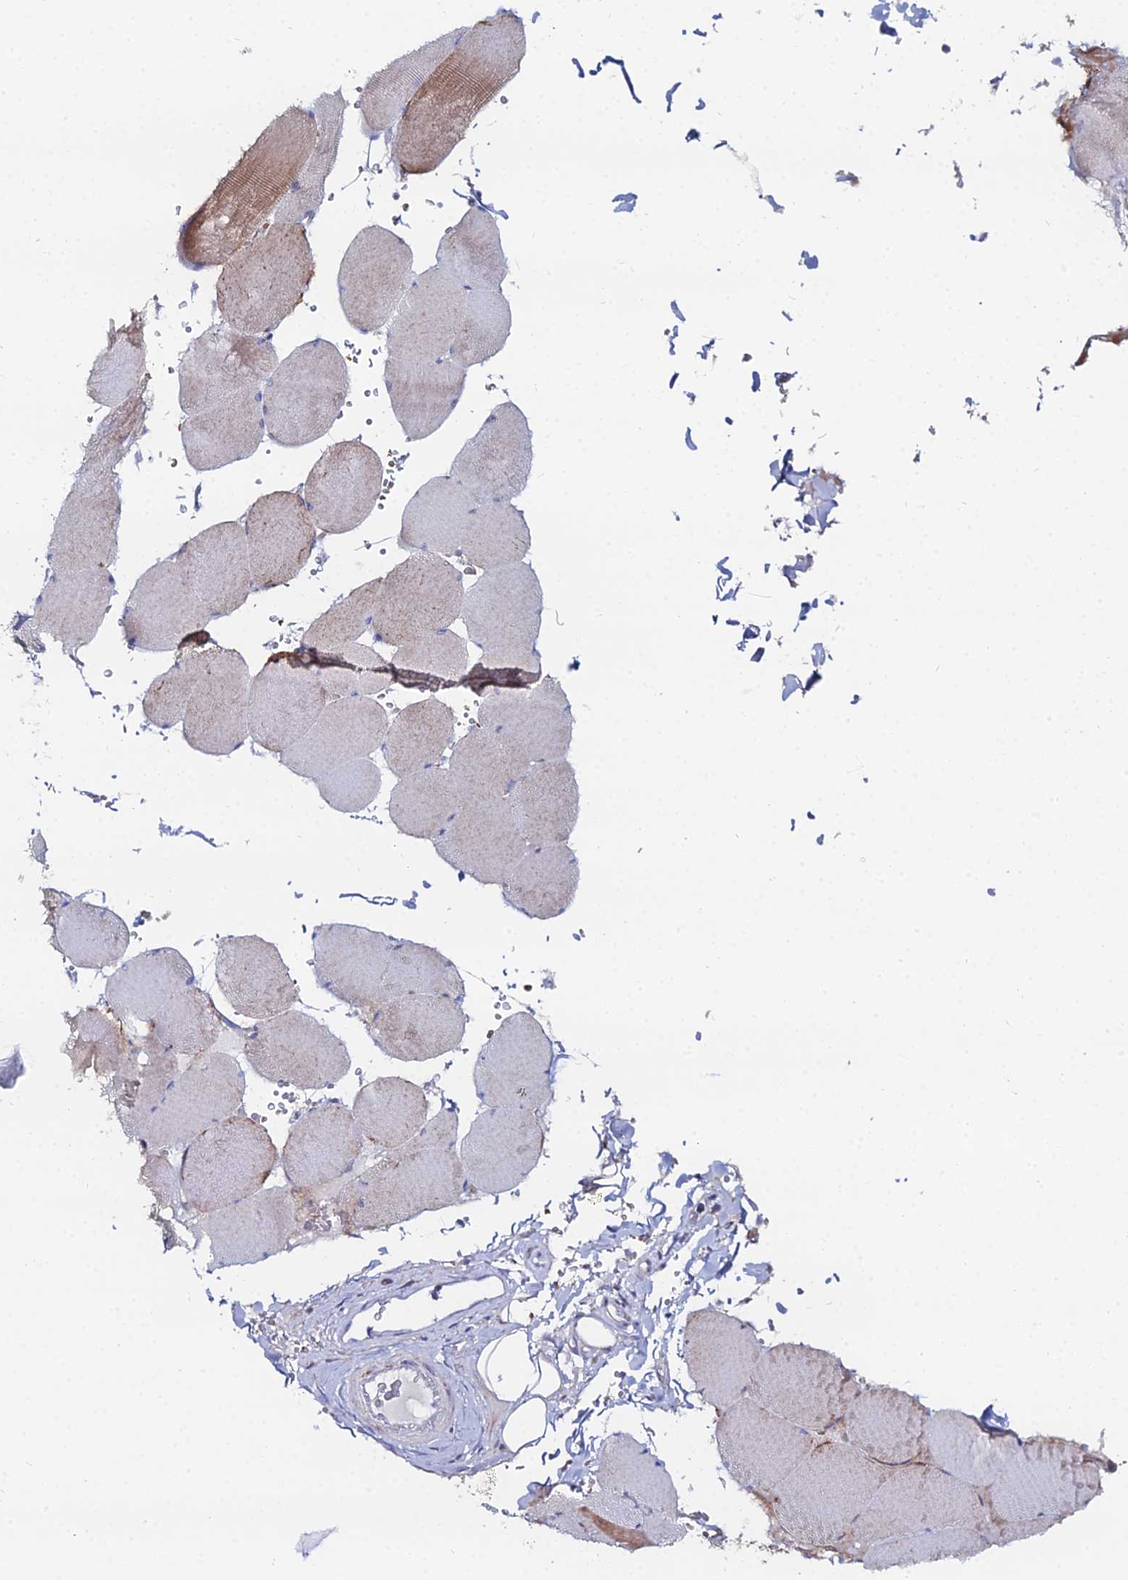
{"staining": {"intensity": "moderate", "quantity": "25%-75%", "location": "cytoplasmic/membranous"}, "tissue": "skeletal muscle", "cell_type": "Myocytes", "image_type": "normal", "snomed": [{"axis": "morphology", "description": "Normal tissue, NOS"}, {"axis": "topography", "description": "Skeletal muscle"}, {"axis": "topography", "description": "Head-Neck"}], "caption": "Immunohistochemistry histopathology image of unremarkable human skeletal muscle stained for a protein (brown), which reveals medium levels of moderate cytoplasmic/membranous positivity in approximately 25%-75% of myocytes.", "gene": "MPC1", "patient": {"sex": "male", "age": 66}}